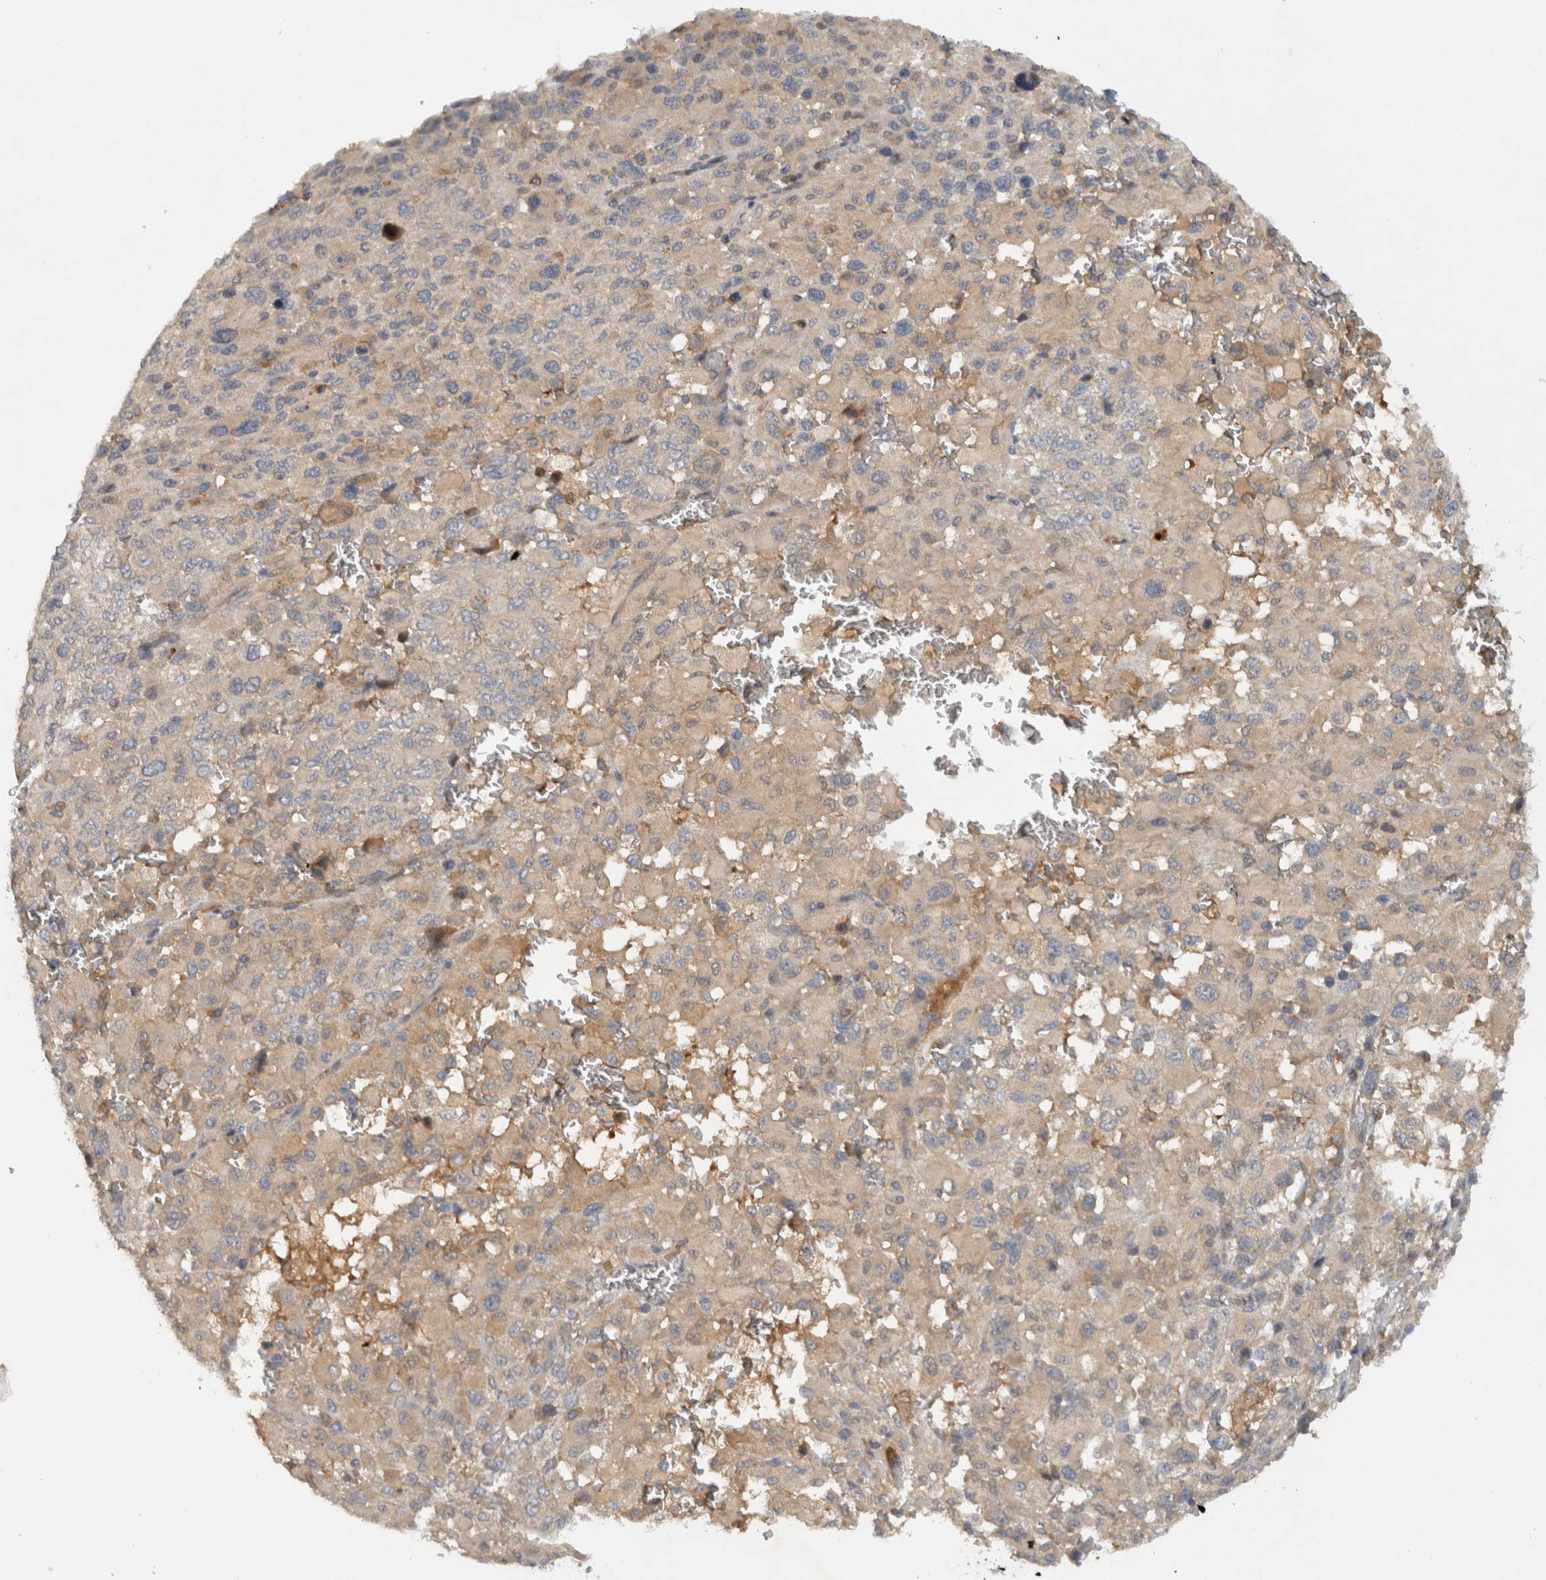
{"staining": {"intensity": "negative", "quantity": "none", "location": "none"}, "tissue": "melanoma", "cell_type": "Tumor cells", "image_type": "cancer", "snomed": [{"axis": "morphology", "description": "Malignant melanoma, Metastatic site"}, {"axis": "topography", "description": "Skin"}], "caption": "IHC micrograph of neoplastic tissue: melanoma stained with DAB (3,3'-diaminobenzidine) shows no significant protein expression in tumor cells.", "gene": "VEPH1", "patient": {"sex": "female", "age": 74}}